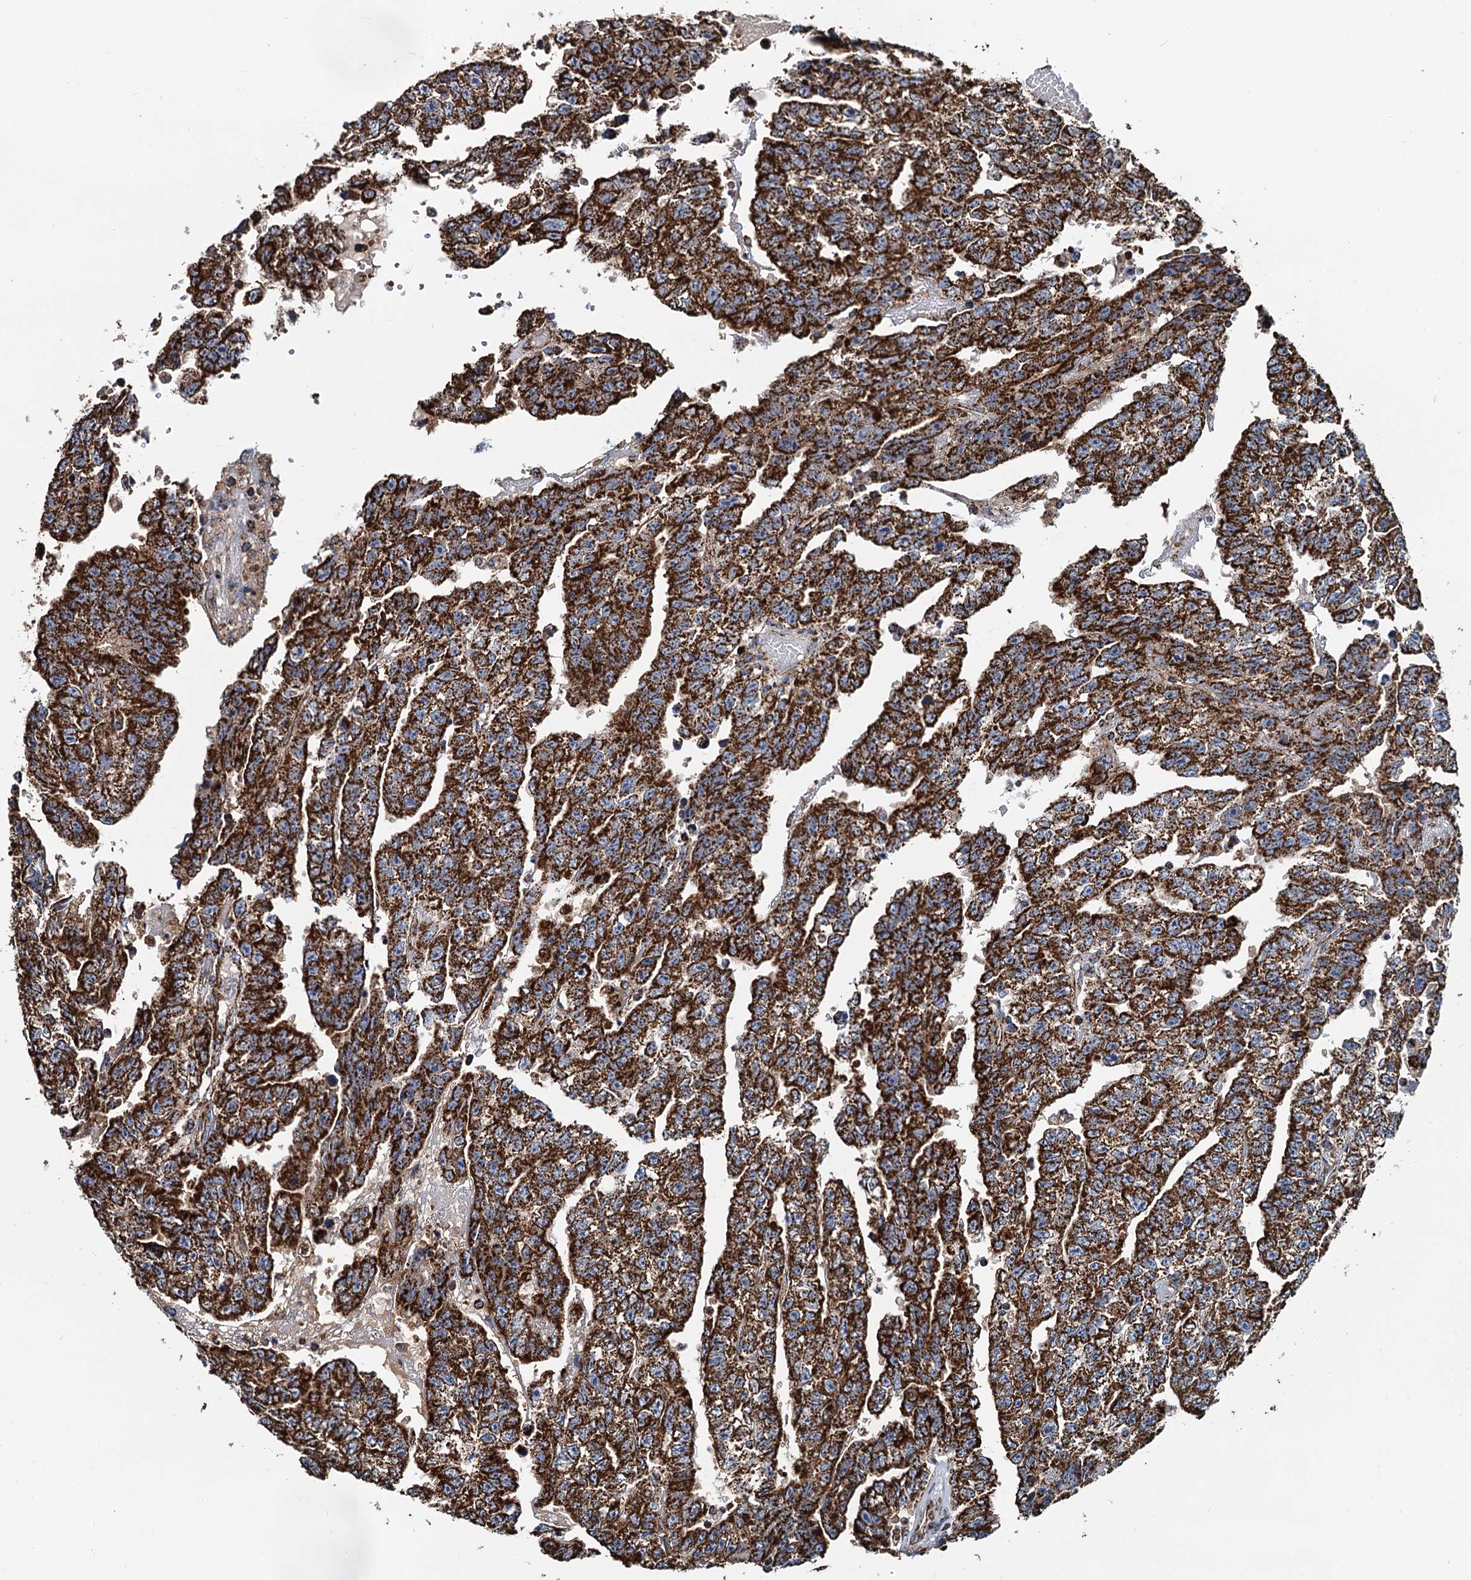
{"staining": {"intensity": "strong", "quantity": ">75%", "location": "cytoplasmic/membranous"}, "tissue": "testis cancer", "cell_type": "Tumor cells", "image_type": "cancer", "snomed": [{"axis": "morphology", "description": "Carcinoma, Embryonal, NOS"}, {"axis": "topography", "description": "Testis"}], "caption": "Immunohistochemistry micrograph of neoplastic tissue: testis cancer stained using immunohistochemistry (IHC) reveals high levels of strong protein expression localized specifically in the cytoplasmic/membranous of tumor cells, appearing as a cytoplasmic/membranous brown color.", "gene": "AAGAB", "patient": {"sex": "male", "age": 25}}